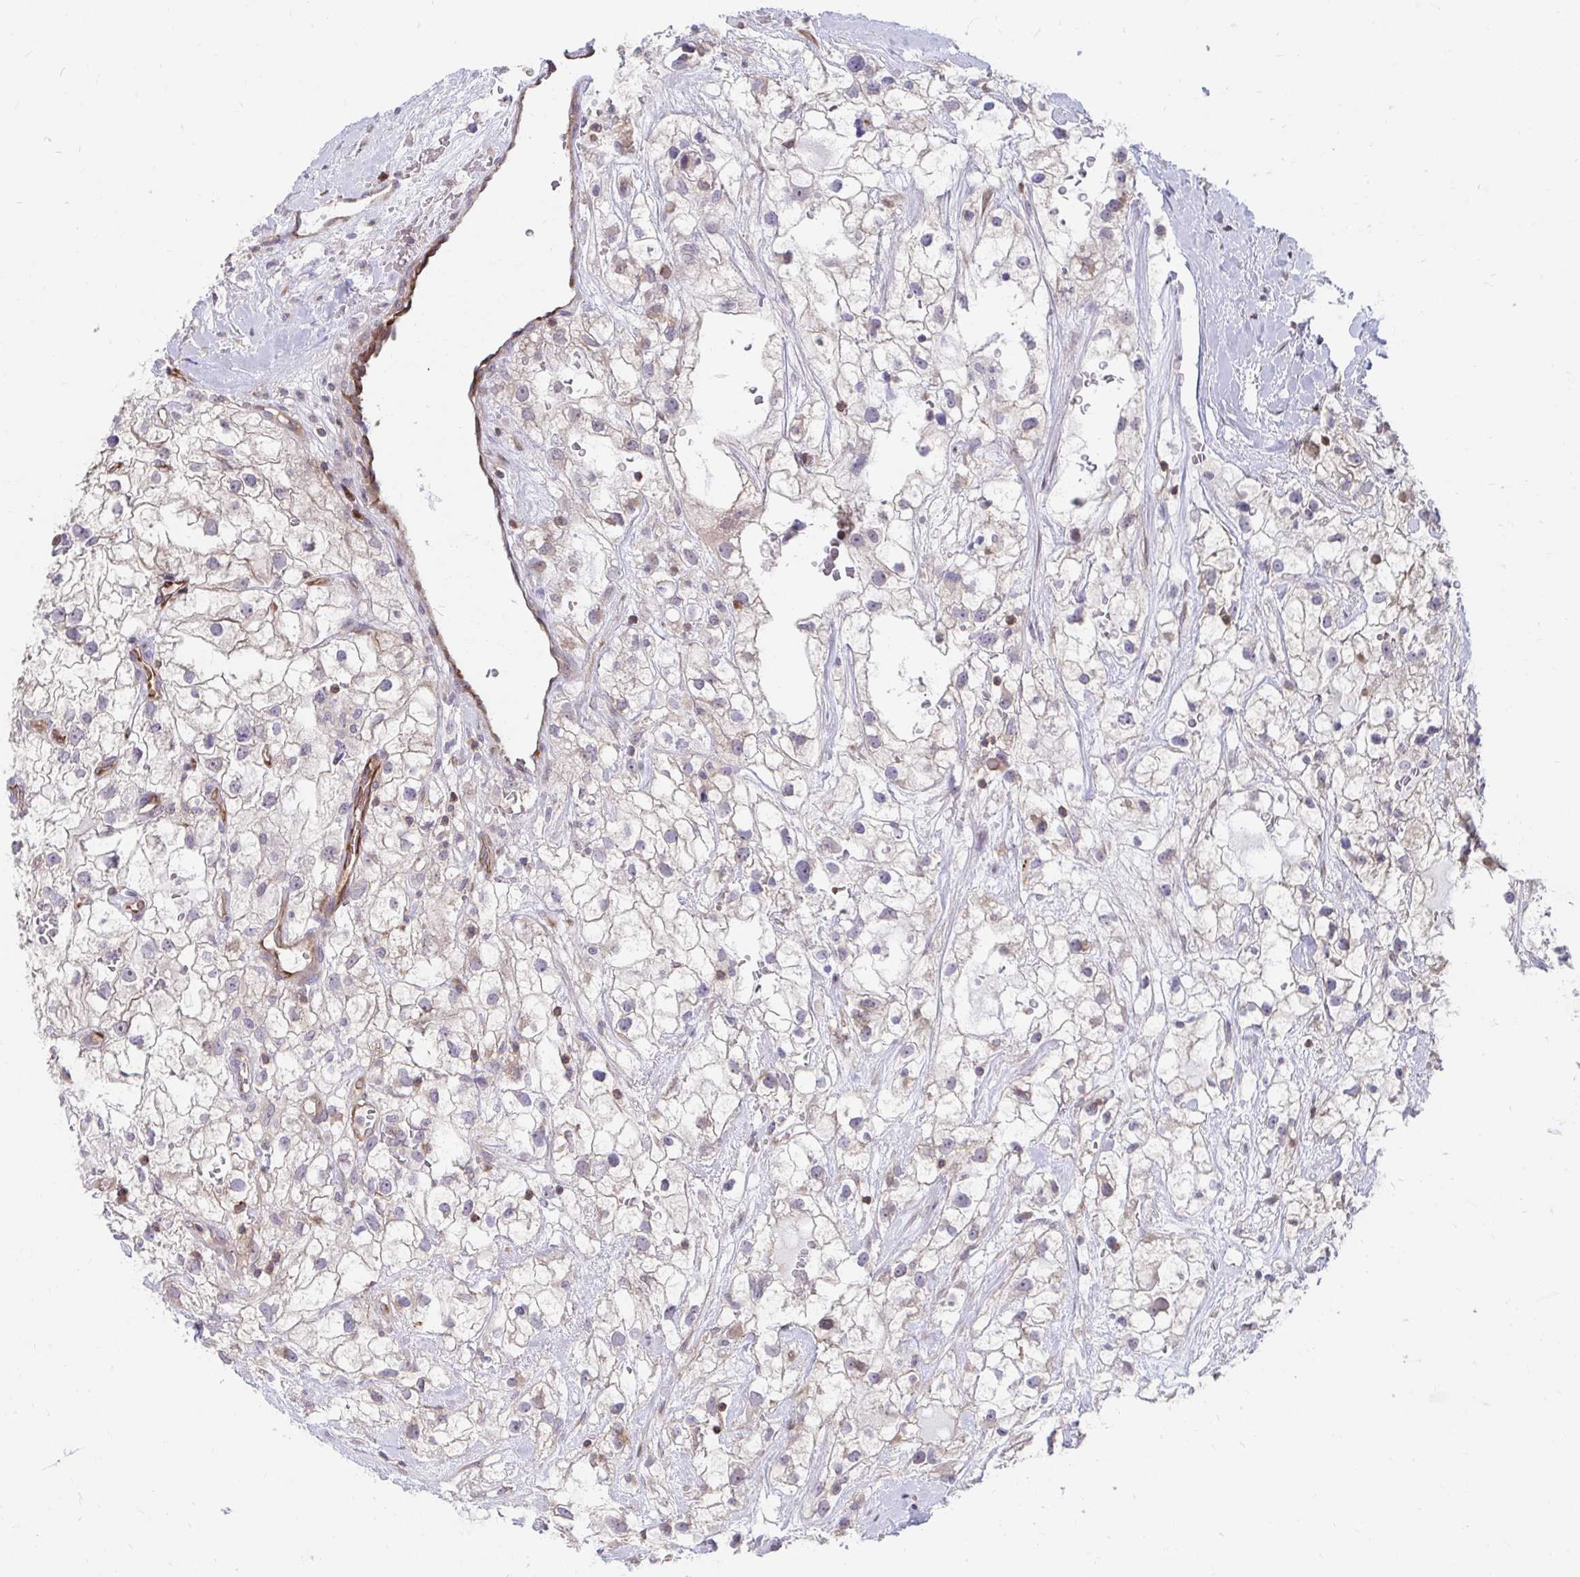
{"staining": {"intensity": "weak", "quantity": "25%-75%", "location": "cytoplasmic/membranous"}, "tissue": "renal cancer", "cell_type": "Tumor cells", "image_type": "cancer", "snomed": [{"axis": "morphology", "description": "Adenocarcinoma, NOS"}, {"axis": "topography", "description": "Kidney"}], "caption": "An immunohistochemistry (IHC) micrograph of neoplastic tissue is shown. Protein staining in brown shows weak cytoplasmic/membranous positivity in renal cancer (adenocarcinoma) within tumor cells. (DAB = brown stain, brightfield microscopy at high magnification).", "gene": "FOXN3", "patient": {"sex": "male", "age": 59}}